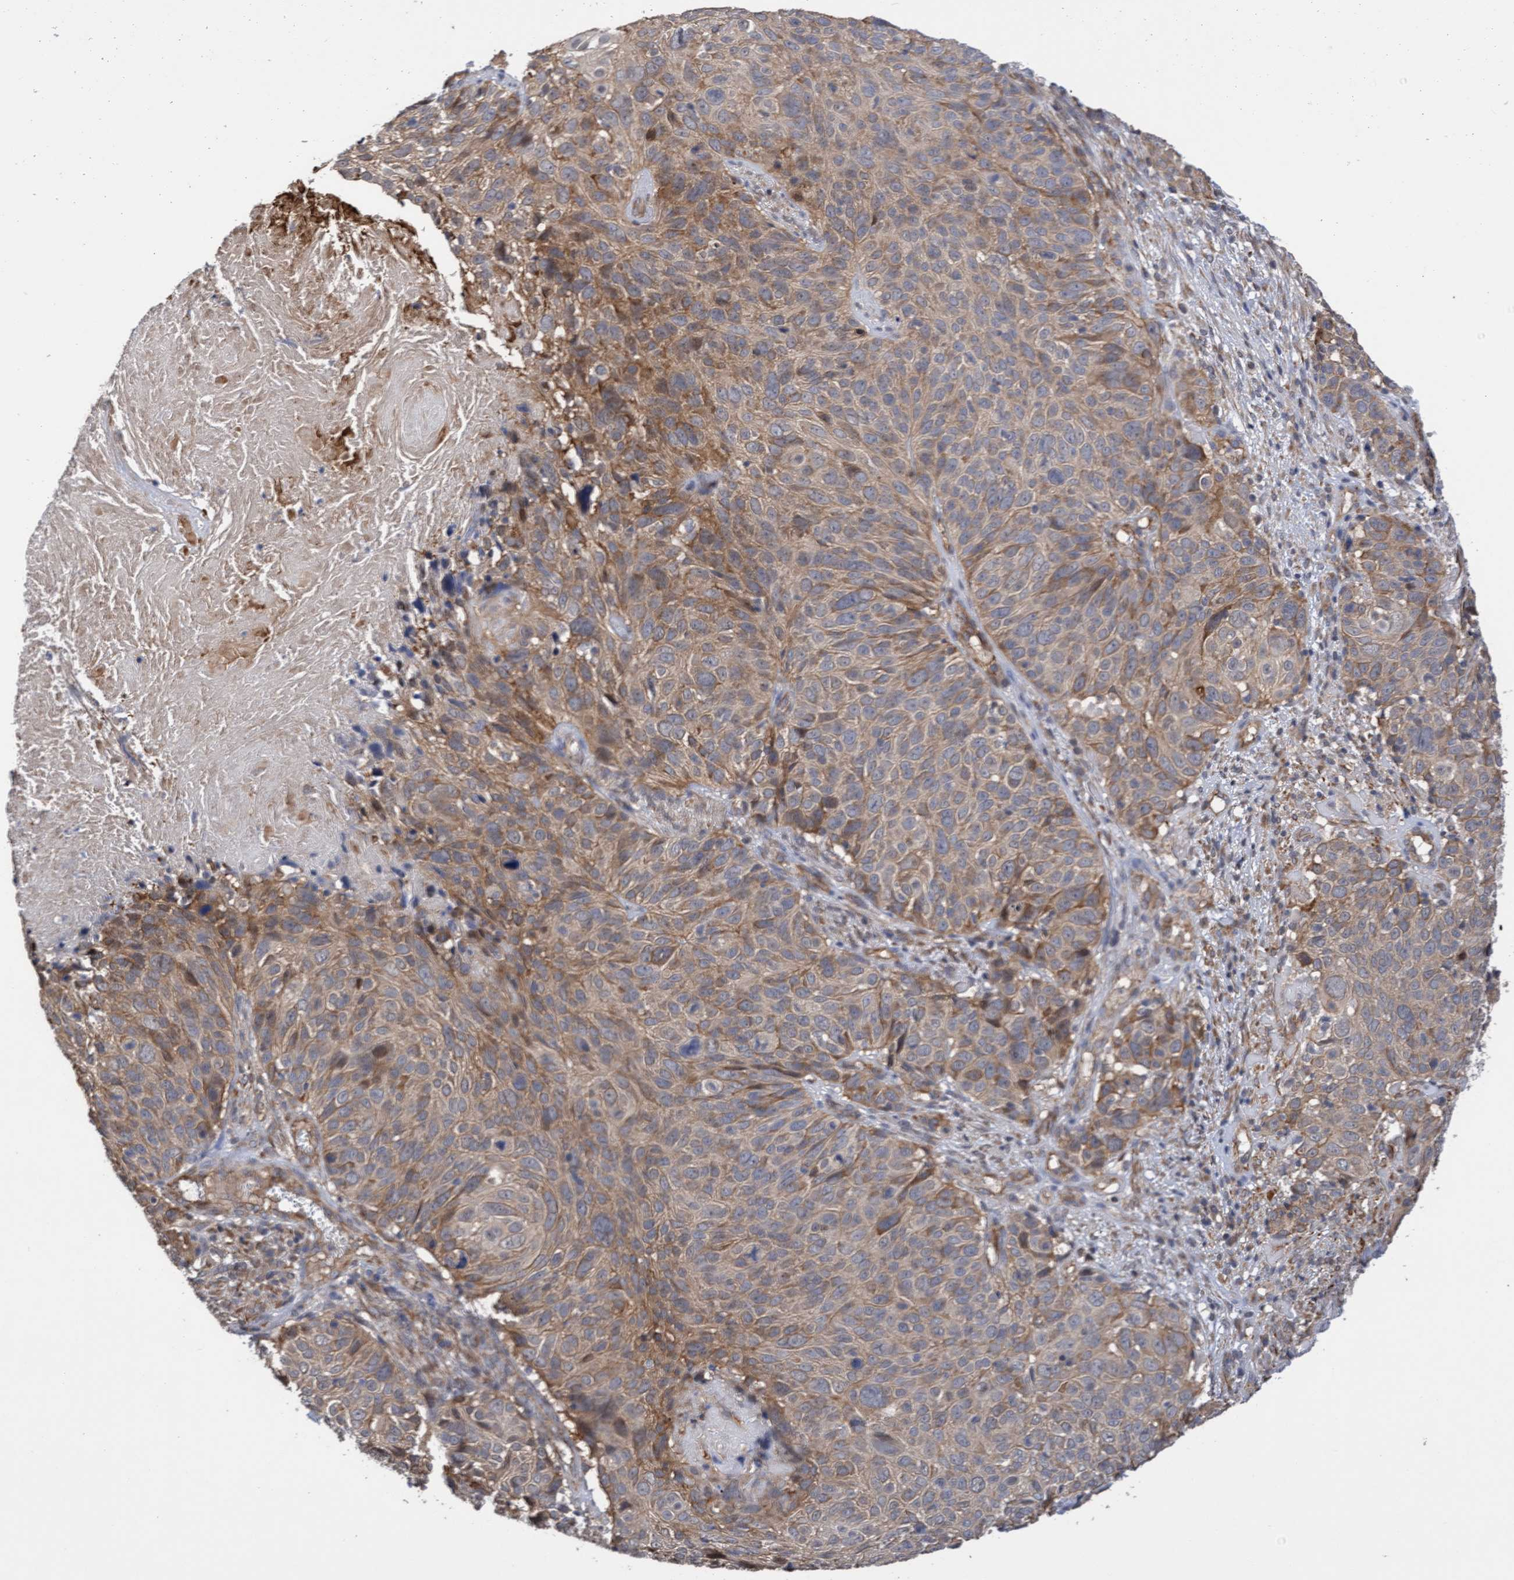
{"staining": {"intensity": "weak", "quantity": ">75%", "location": "cytoplasmic/membranous"}, "tissue": "cervical cancer", "cell_type": "Tumor cells", "image_type": "cancer", "snomed": [{"axis": "morphology", "description": "Squamous cell carcinoma, NOS"}, {"axis": "topography", "description": "Cervix"}], "caption": "DAB (3,3'-diaminobenzidine) immunohistochemical staining of cervical squamous cell carcinoma exhibits weak cytoplasmic/membranous protein positivity in about >75% of tumor cells. The staining was performed using DAB (3,3'-diaminobenzidine) to visualize the protein expression in brown, while the nuclei were stained in blue with hematoxylin (Magnification: 20x).", "gene": "ITFG1", "patient": {"sex": "female", "age": 74}}